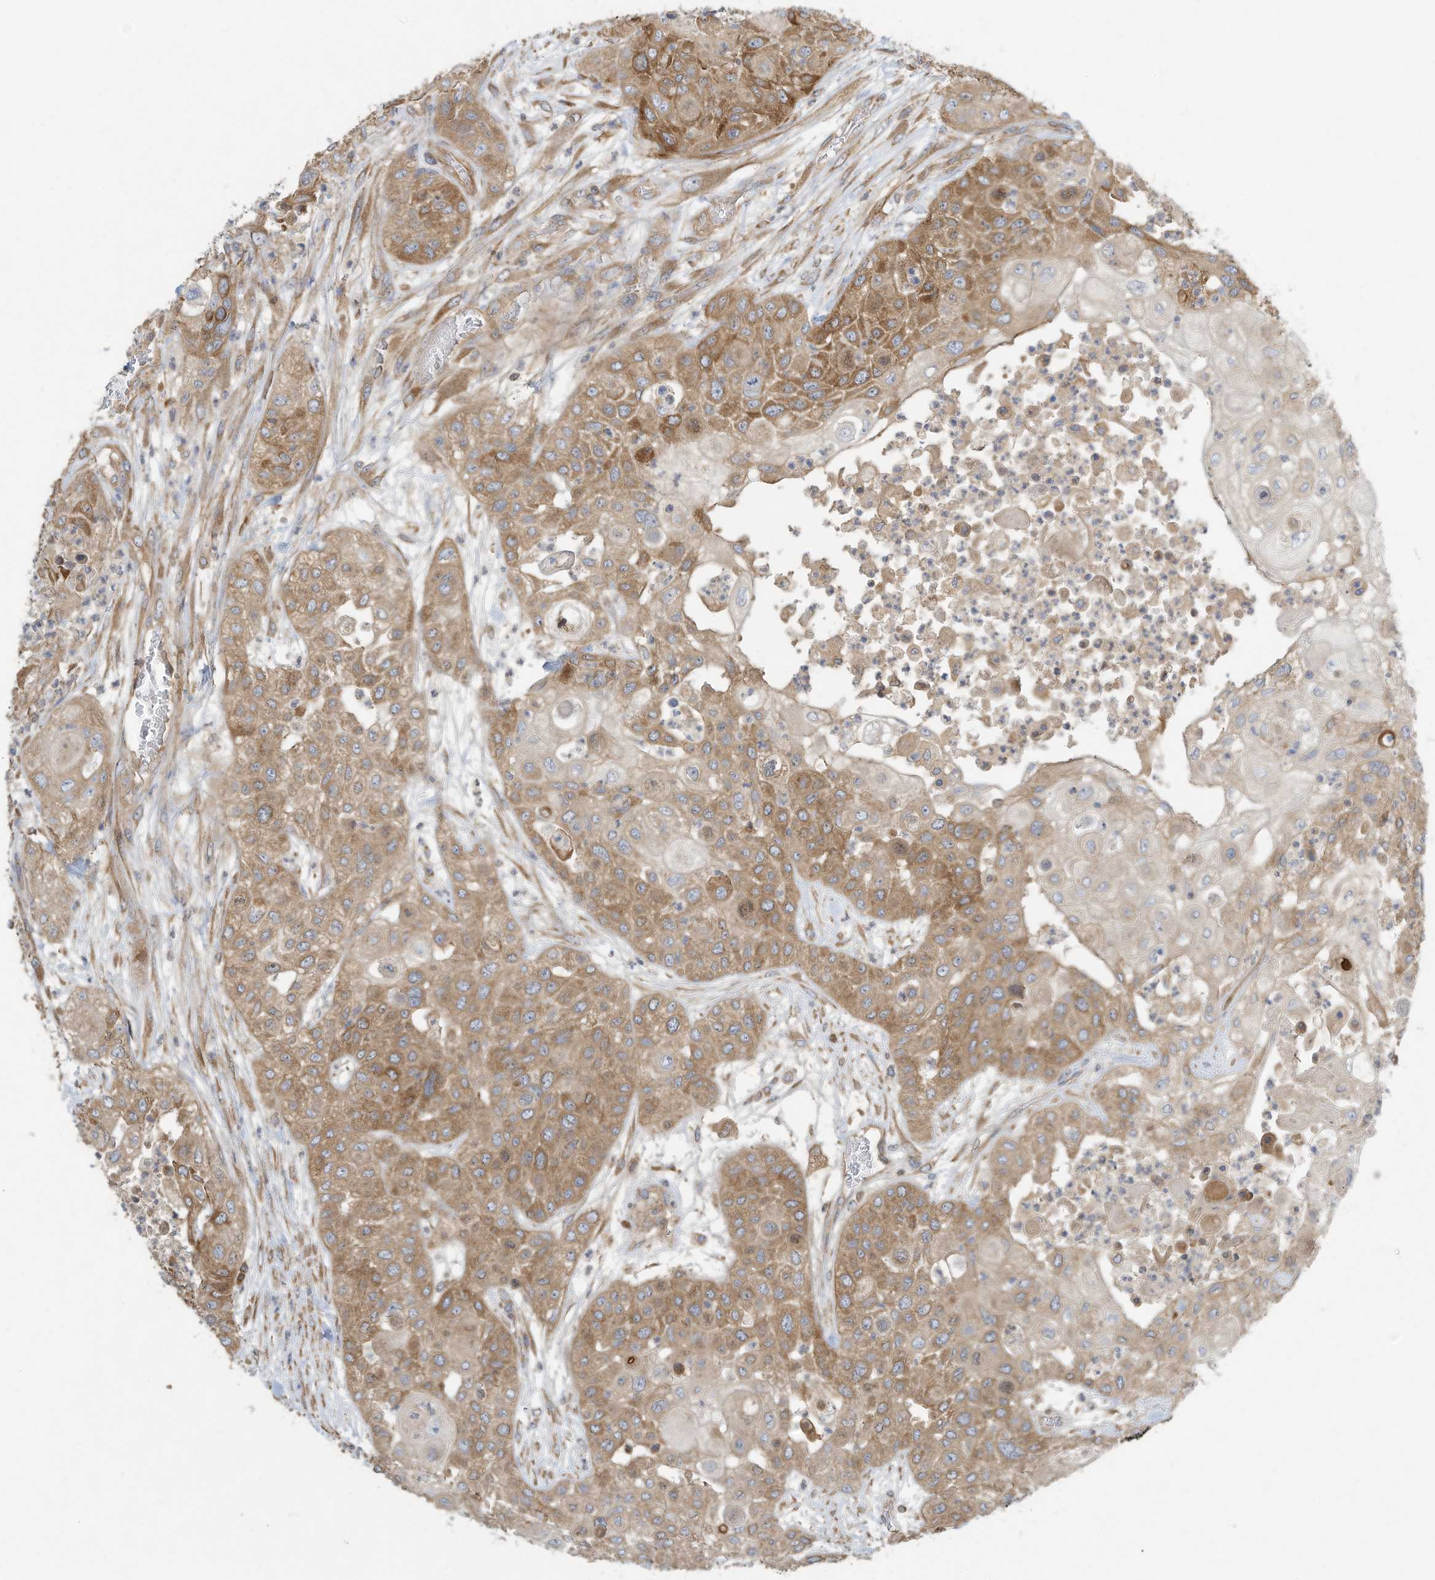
{"staining": {"intensity": "moderate", "quantity": ">75%", "location": "cytoplasmic/membranous"}, "tissue": "urothelial cancer", "cell_type": "Tumor cells", "image_type": "cancer", "snomed": [{"axis": "morphology", "description": "Urothelial carcinoma, High grade"}, {"axis": "topography", "description": "Urinary bladder"}], "caption": "Approximately >75% of tumor cells in urothelial cancer reveal moderate cytoplasmic/membranous protein staining as visualized by brown immunohistochemical staining.", "gene": "SYNJ2", "patient": {"sex": "female", "age": 79}}